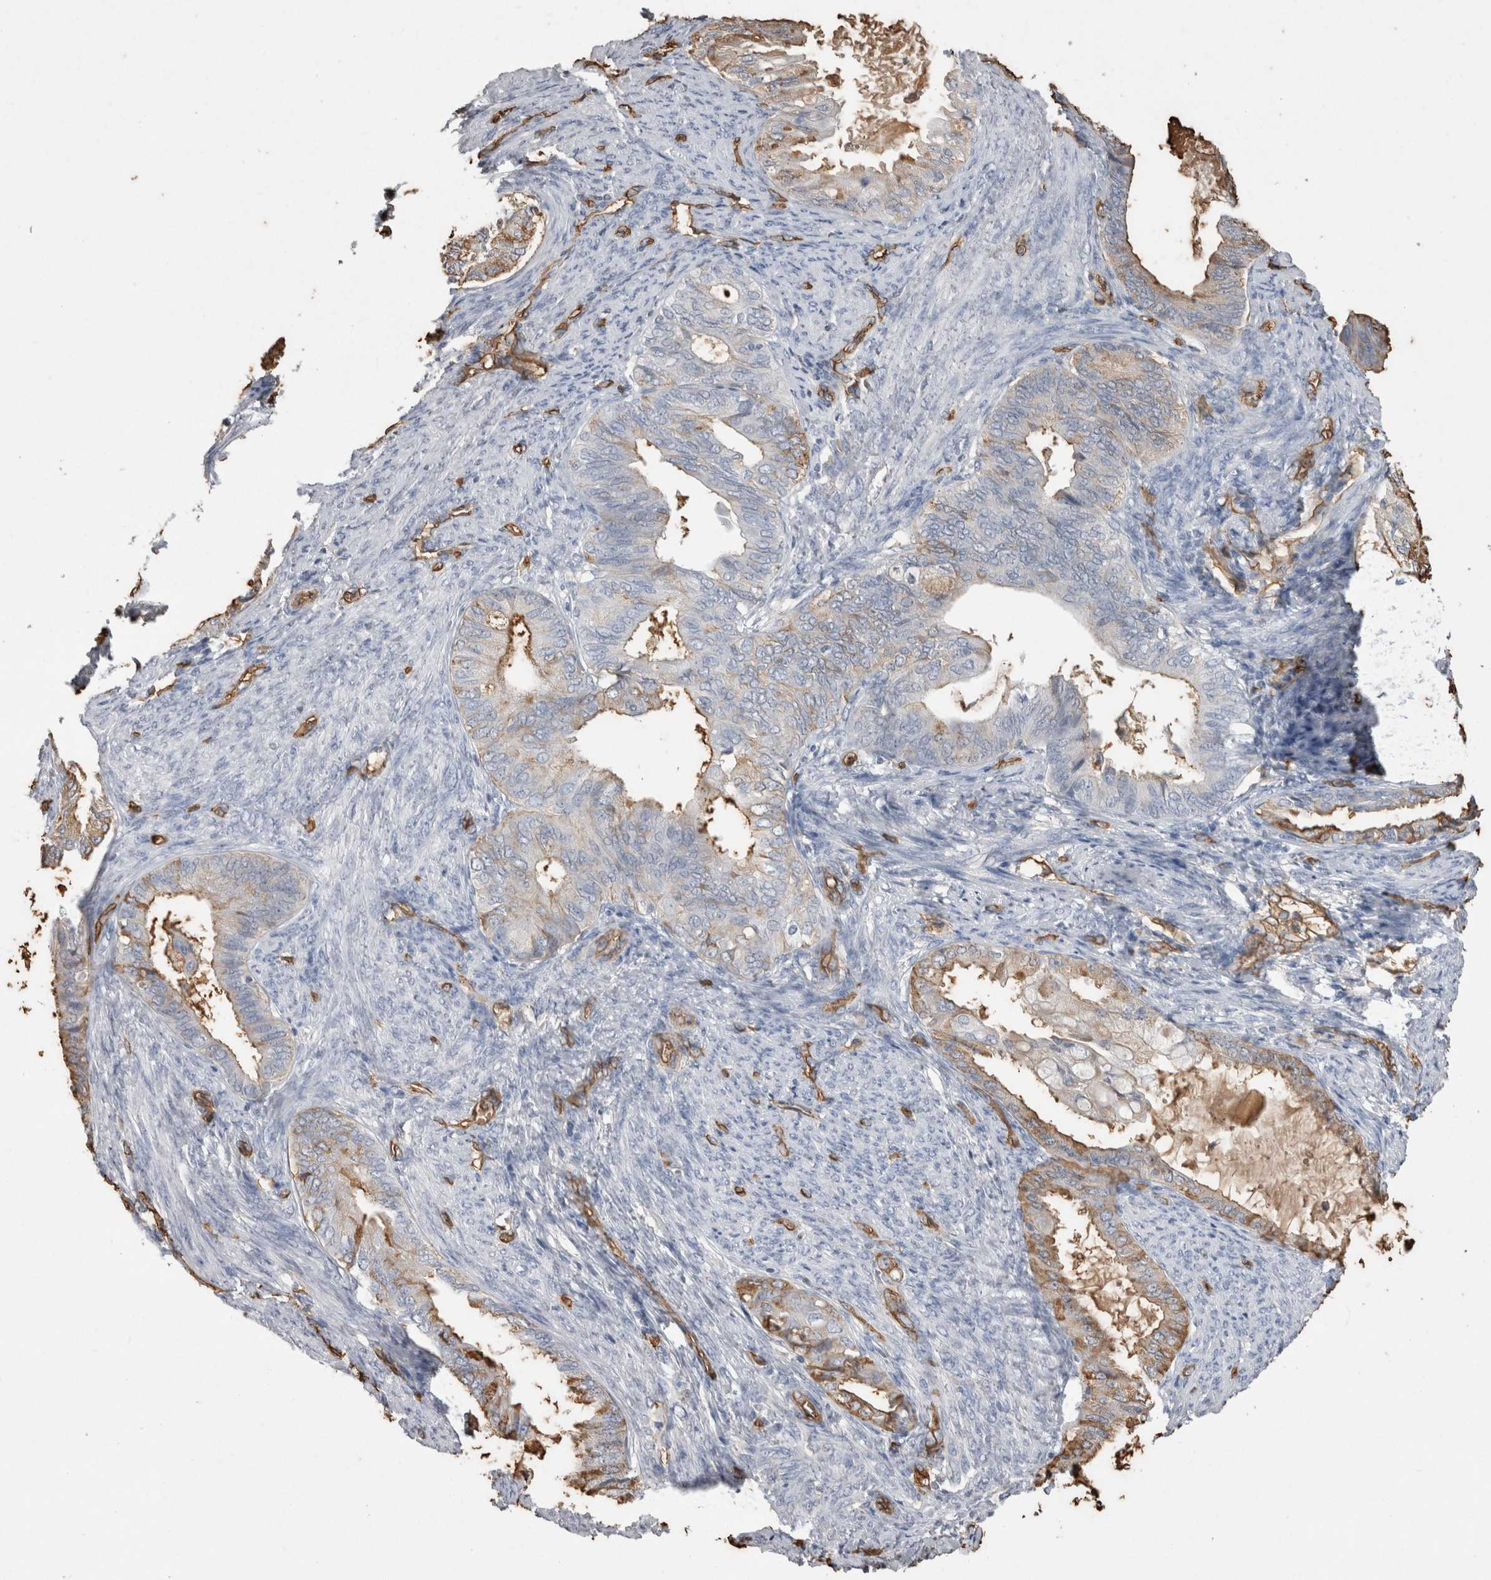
{"staining": {"intensity": "moderate", "quantity": "25%-75%", "location": "cytoplasmic/membranous"}, "tissue": "endometrial cancer", "cell_type": "Tumor cells", "image_type": "cancer", "snomed": [{"axis": "morphology", "description": "Adenocarcinoma, NOS"}, {"axis": "topography", "description": "Endometrium"}], "caption": "Human endometrial cancer (adenocarcinoma) stained with a protein marker demonstrates moderate staining in tumor cells.", "gene": "IL17RC", "patient": {"sex": "female", "age": 86}}